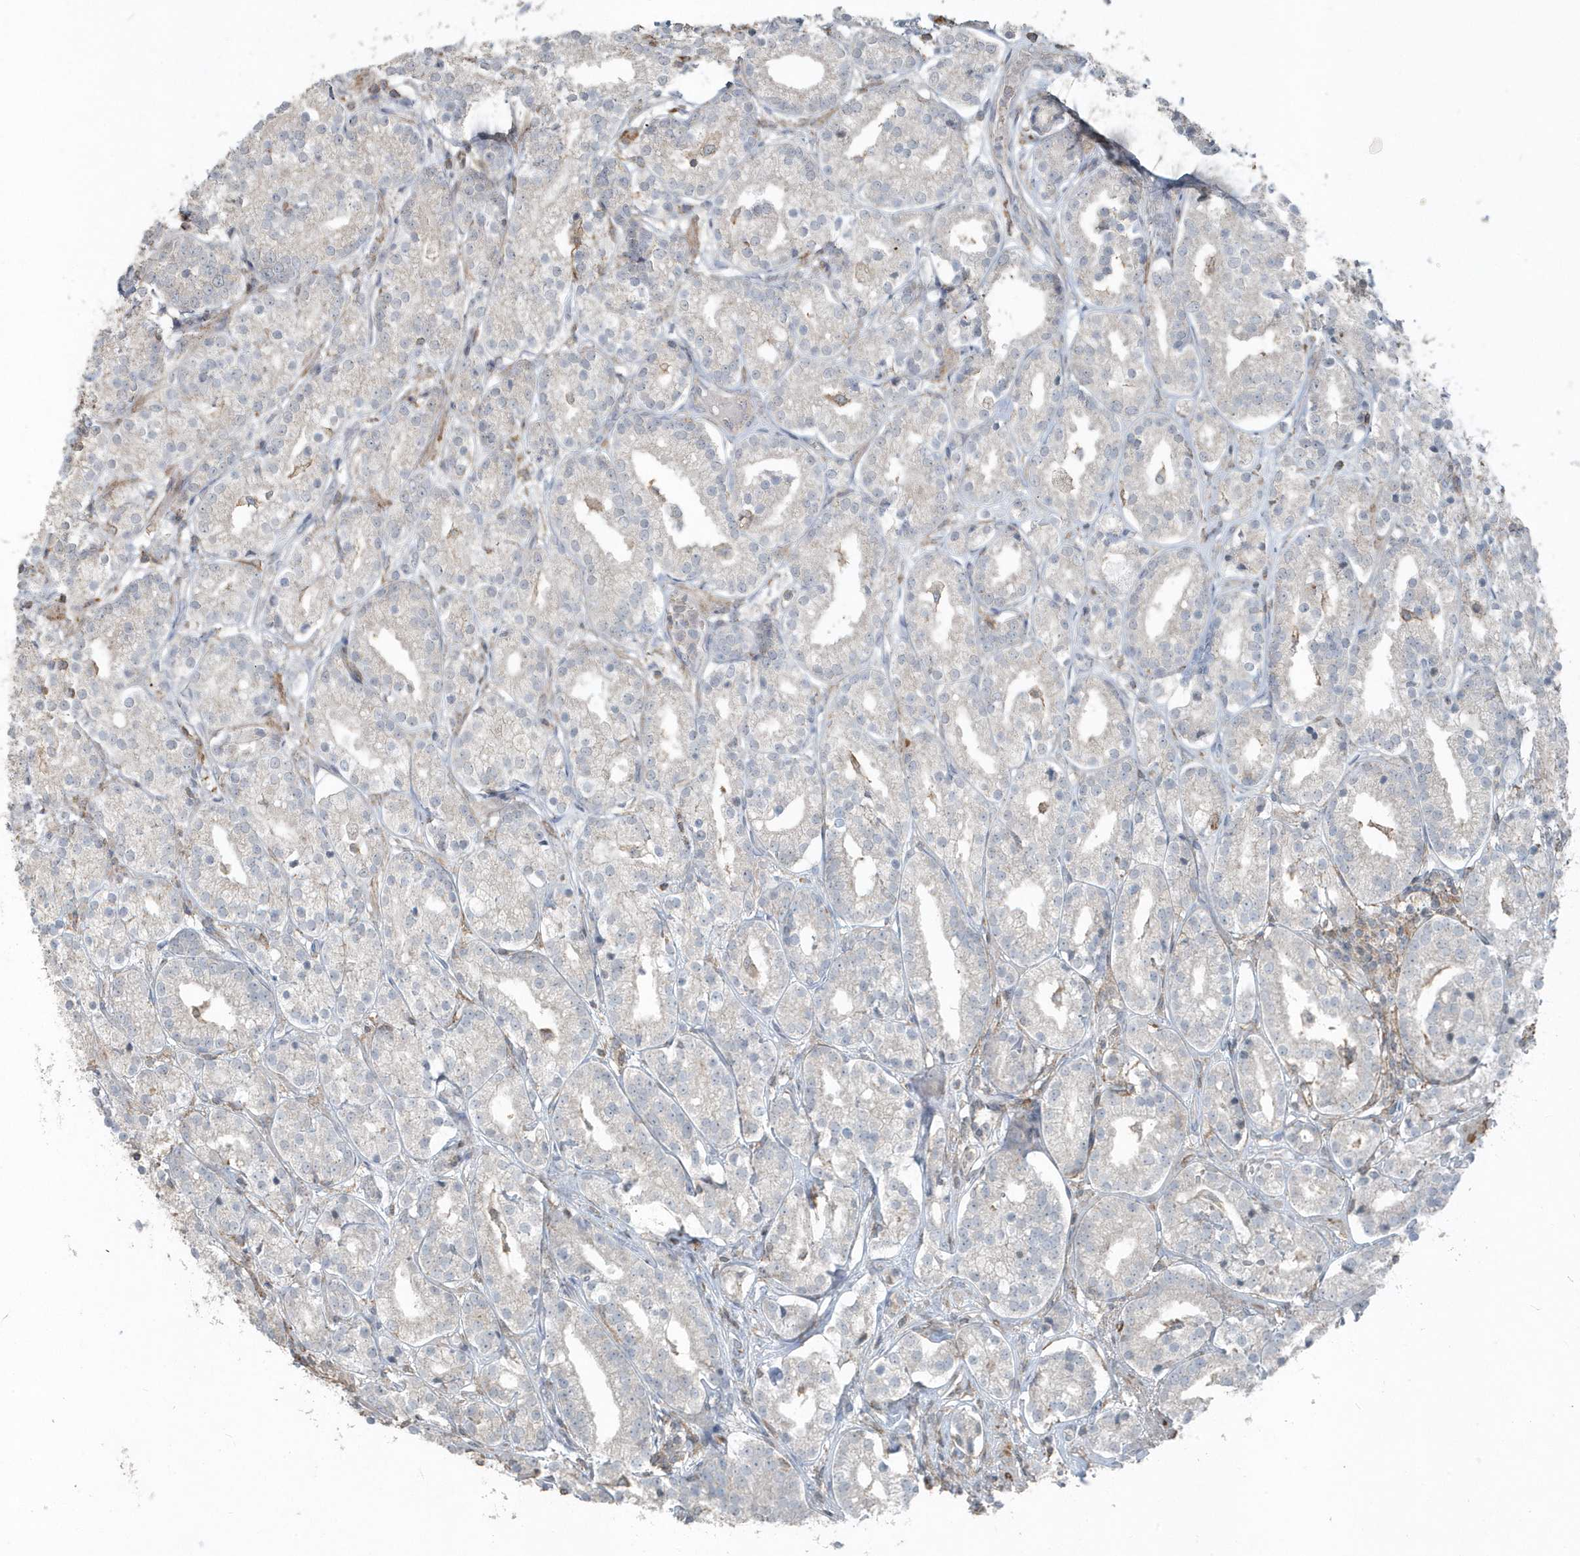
{"staining": {"intensity": "negative", "quantity": "none", "location": "none"}, "tissue": "prostate cancer", "cell_type": "Tumor cells", "image_type": "cancer", "snomed": [{"axis": "morphology", "description": "Adenocarcinoma, High grade"}, {"axis": "topography", "description": "Prostate"}], "caption": "IHC micrograph of neoplastic tissue: human prostate cancer stained with DAB exhibits no significant protein expression in tumor cells. Brightfield microscopy of immunohistochemistry stained with DAB (brown) and hematoxylin (blue), captured at high magnification.", "gene": "ACTC1", "patient": {"sex": "male", "age": 69}}